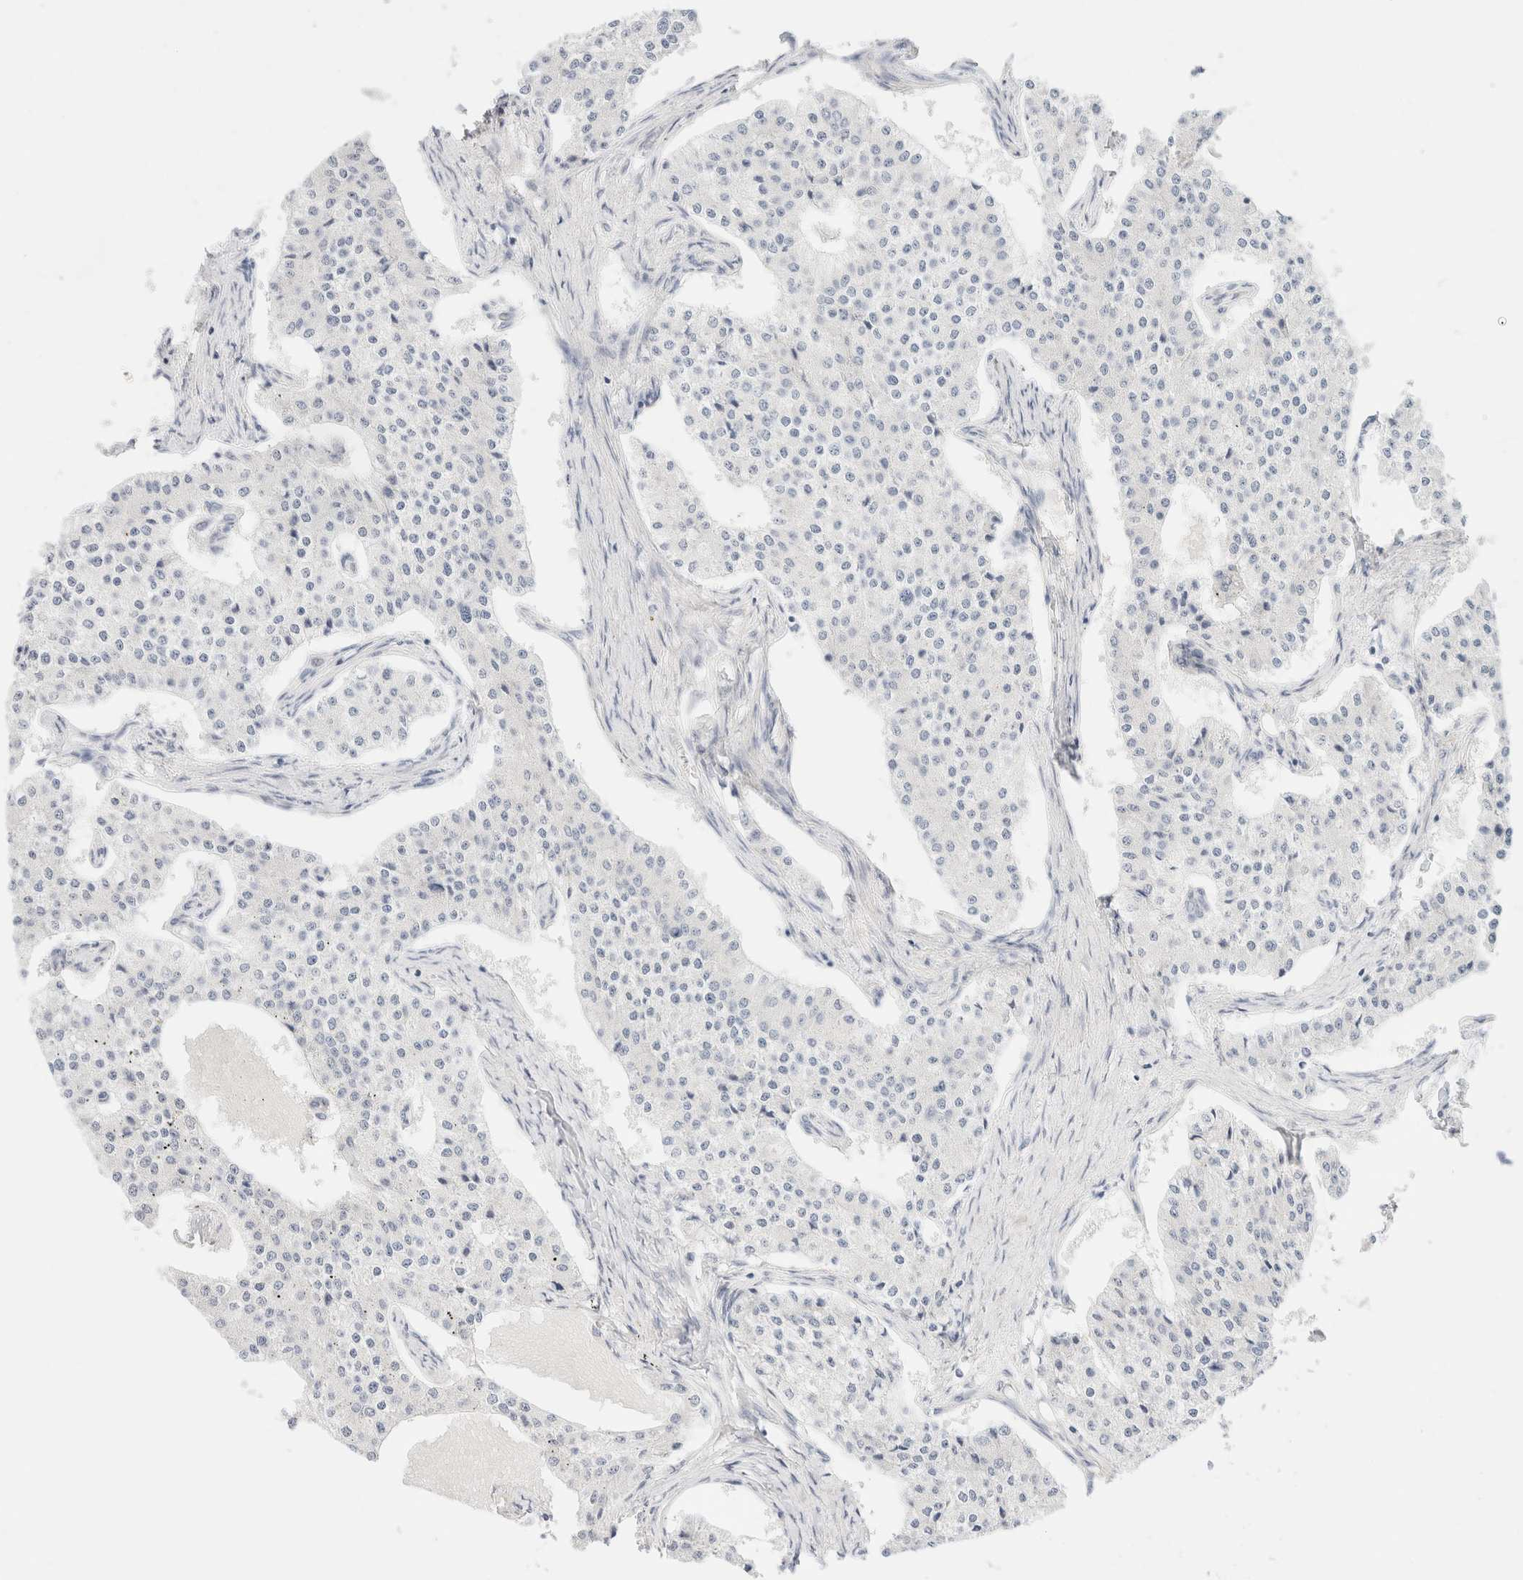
{"staining": {"intensity": "negative", "quantity": "none", "location": "none"}, "tissue": "carcinoid", "cell_type": "Tumor cells", "image_type": "cancer", "snomed": [{"axis": "morphology", "description": "Carcinoid, malignant, NOS"}, {"axis": "topography", "description": "Colon"}], "caption": "The image demonstrates no staining of tumor cells in carcinoid (malignant).", "gene": "SLC25A48", "patient": {"sex": "female", "age": 52}}